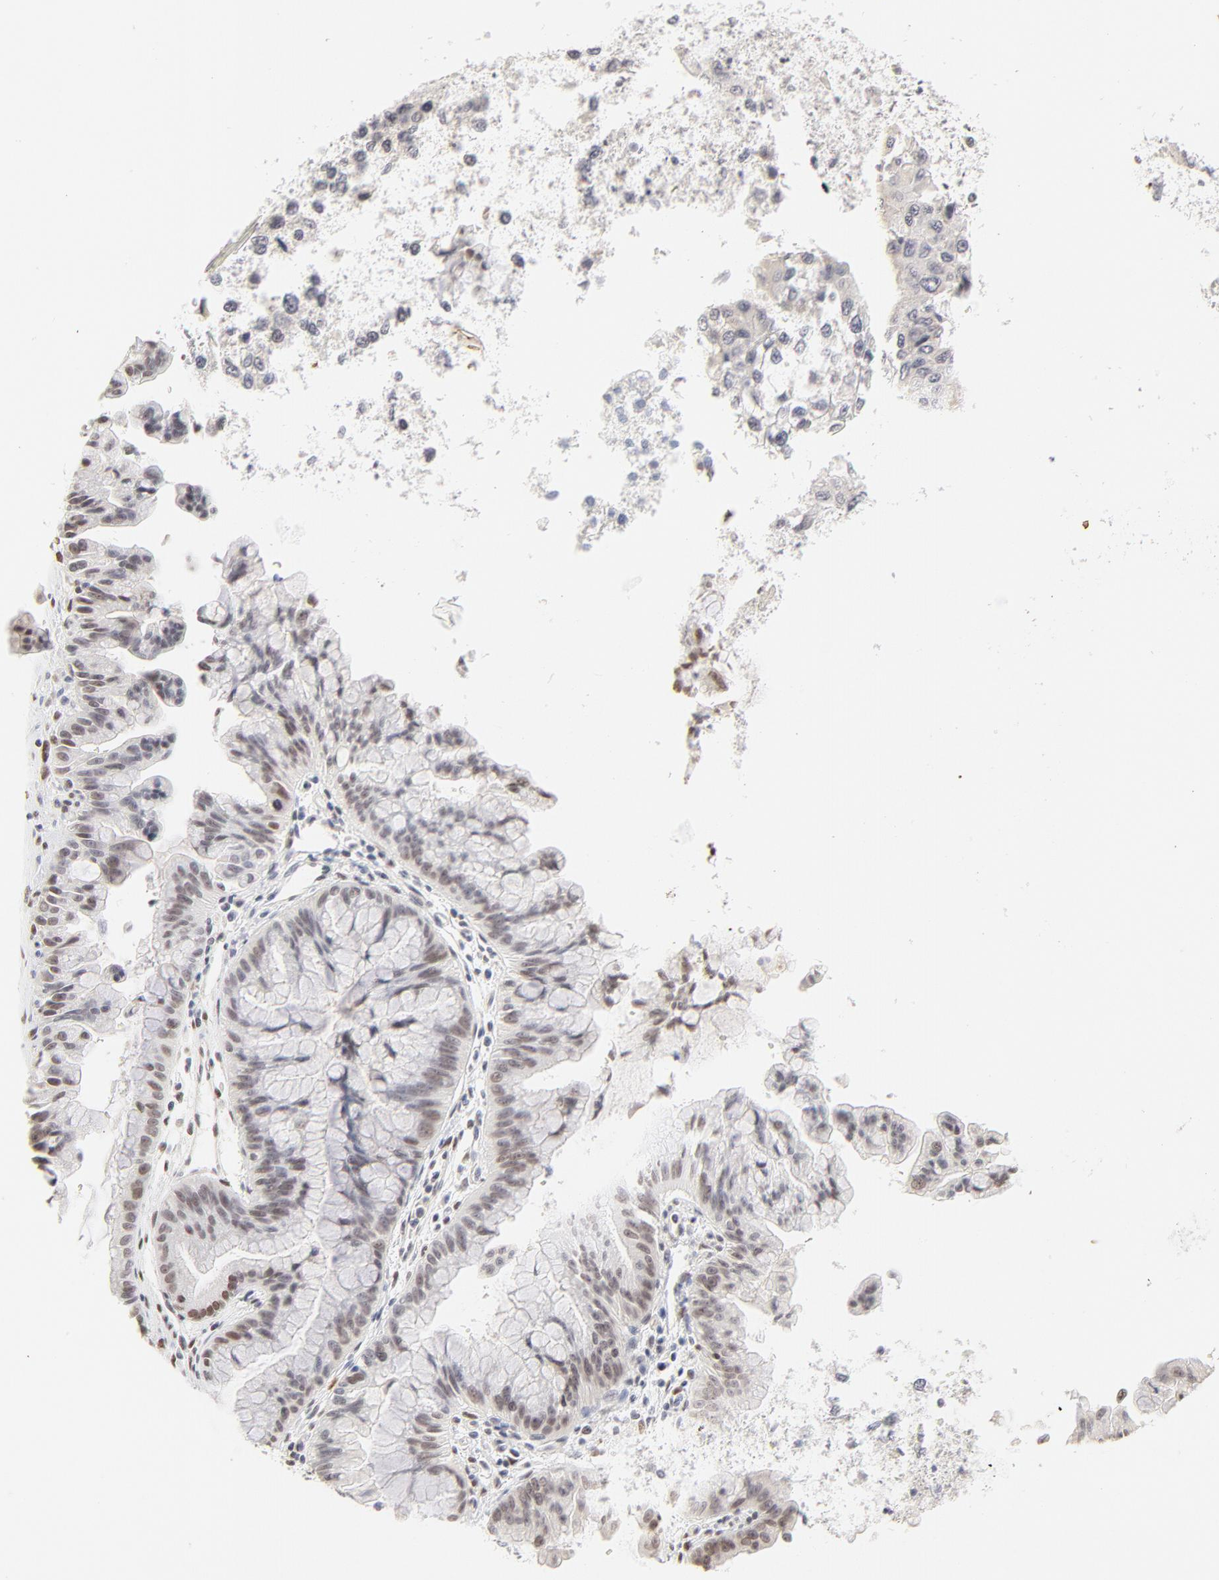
{"staining": {"intensity": "weak", "quantity": "<25%", "location": "nuclear"}, "tissue": "pancreatic cancer", "cell_type": "Tumor cells", "image_type": "cancer", "snomed": [{"axis": "morphology", "description": "Adenocarcinoma, NOS"}, {"axis": "topography", "description": "Pancreas"}], "caption": "DAB immunohistochemical staining of human pancreatic adenocarcinoma exhibits no significant positivity in tumor cells. (DAB immunohistochemistry with hematoxylin counter stain).", "gene": "PBX3", "patient": {"sex": "male", "age": 59}}